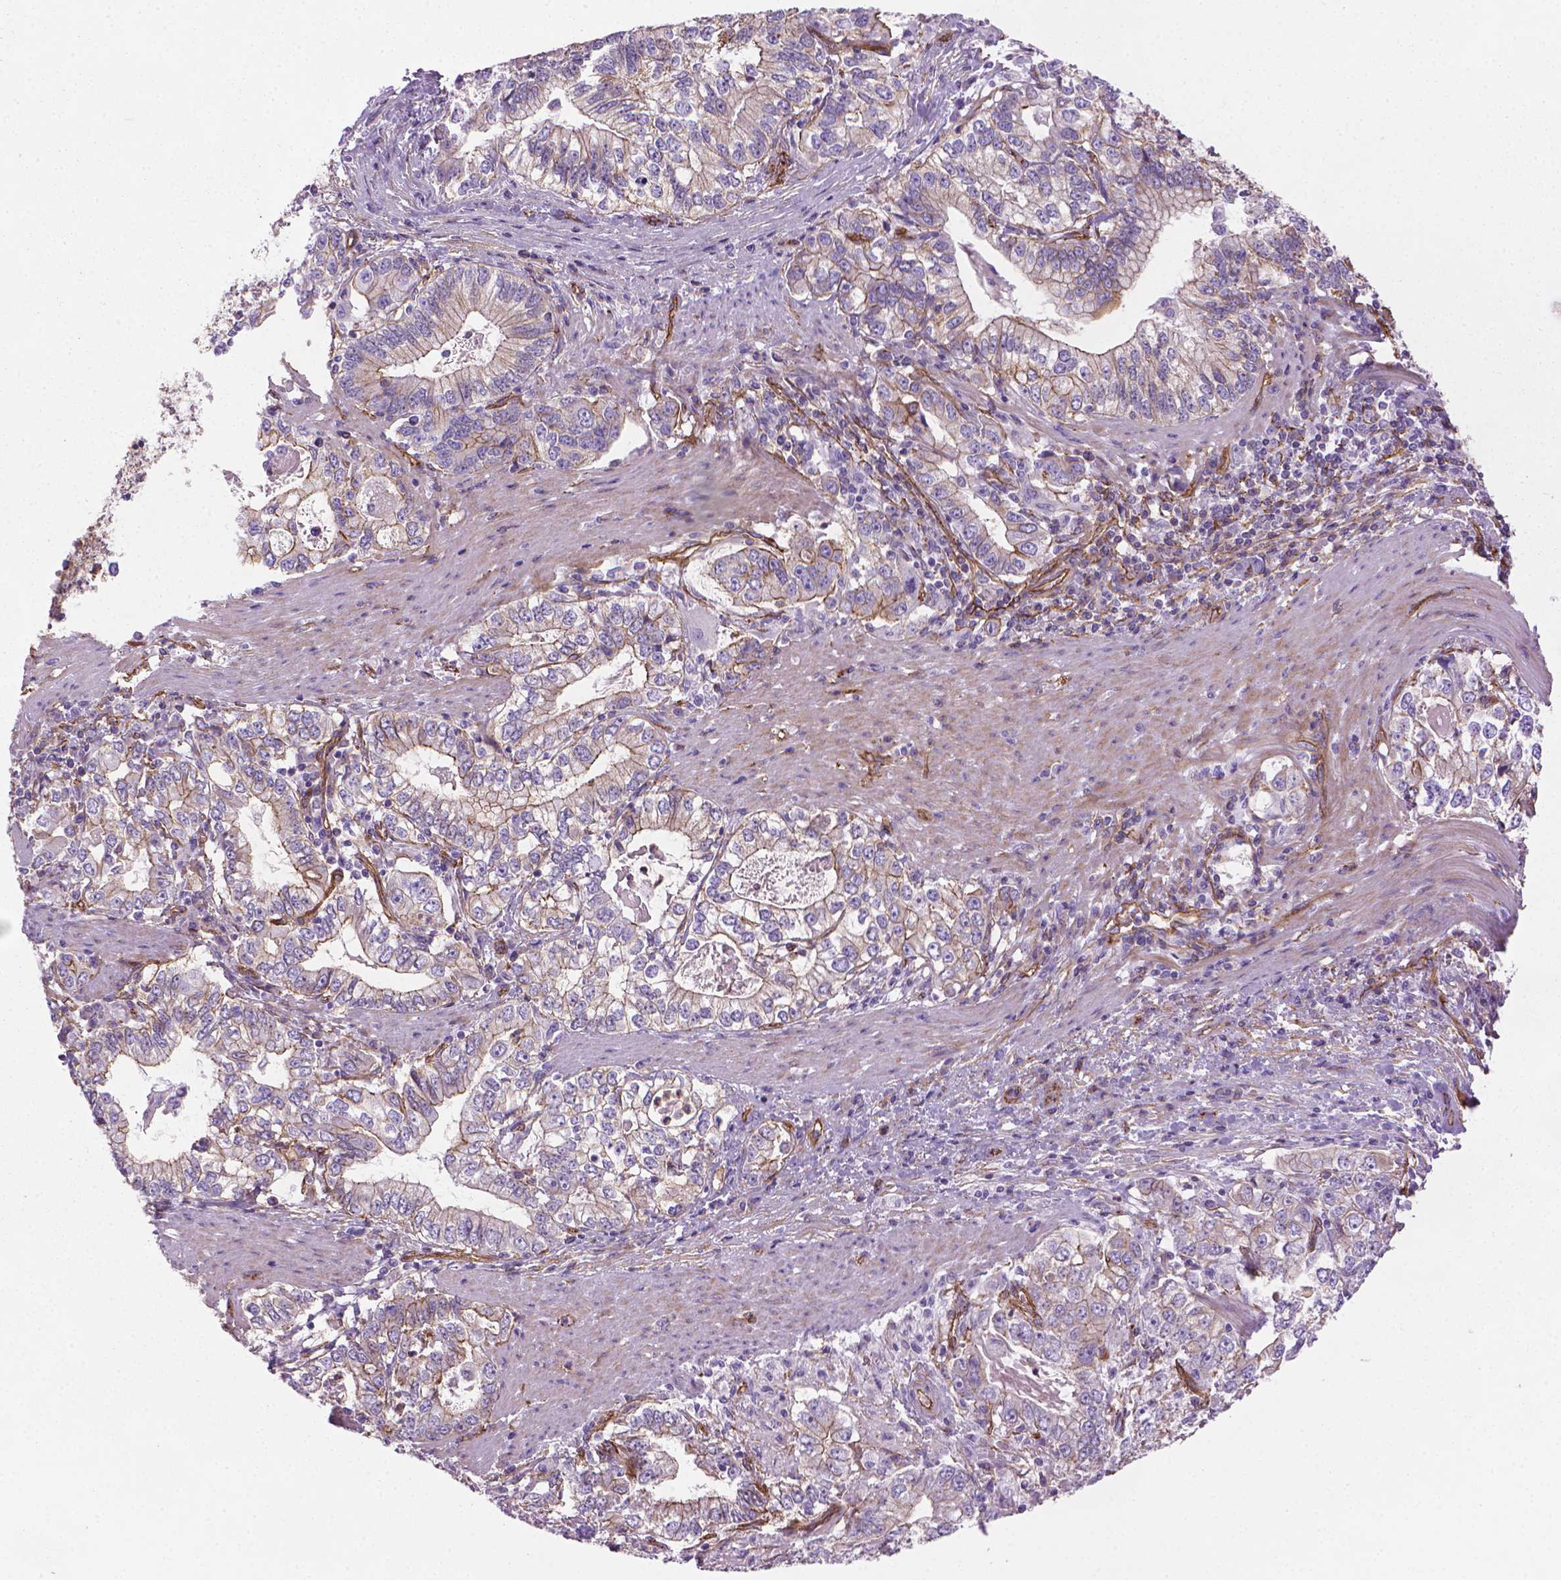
{"staining": {"intensity": "moderate", "quantity": ">75%", "location": "cytoplasmic/membranous"}, "tissue": "stomach cancer", "cell_type": "Tumor cells", "image_type": "cancer", "snomed": [{"axis": "morphology", "description": "Adenocarcinoma, NOS"}, {"axis": "topography", "description": "Stomach, lower"}], "caption": "Tumor cells demonstrate medium levels of moderate cytoplasmic/membranous staining in about >75% of cells in human stomach adenocarcinoma.", "gene": "TENT5A", "patient": {"sex": "female", "age": 72}}